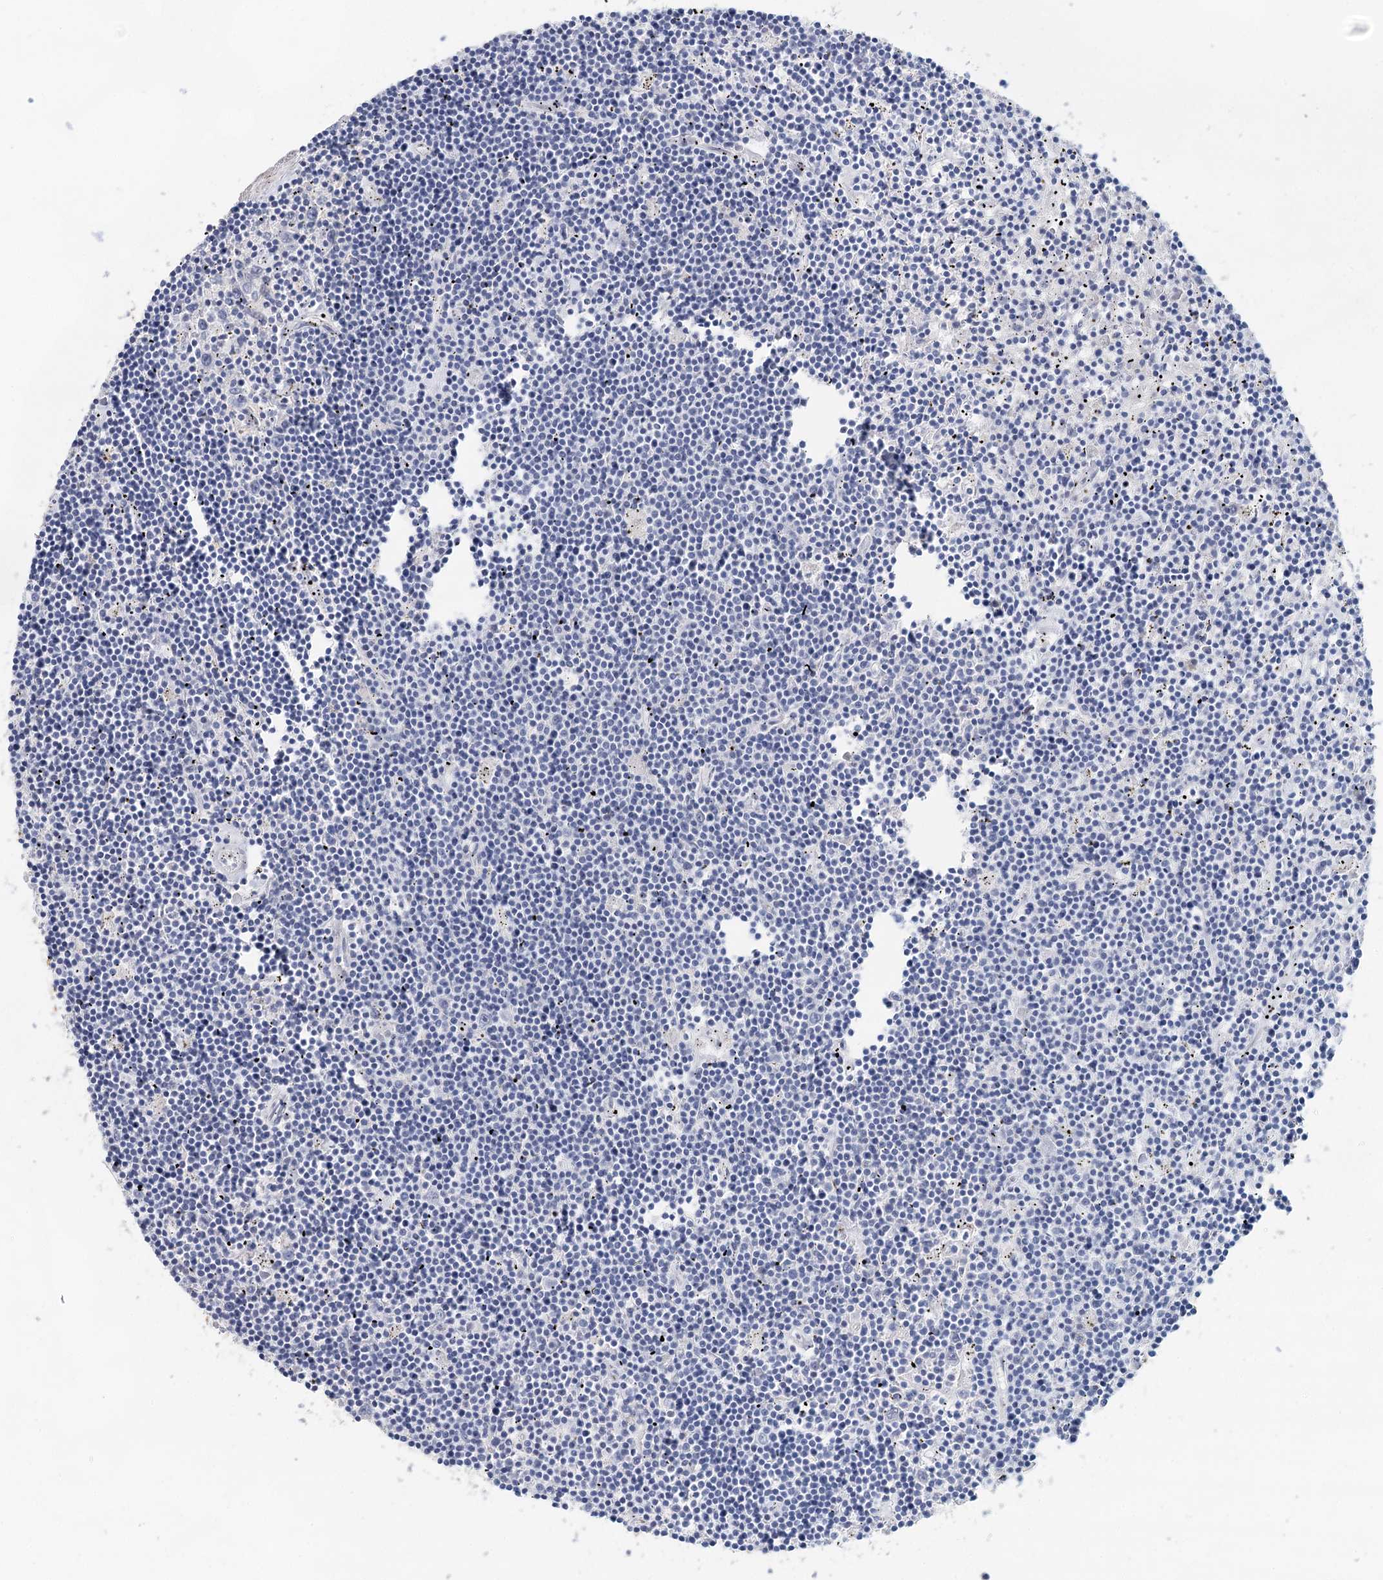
{"staining": {"intensity": "negative", "quantity": "none", "location": "none"}, "tissue": "lymphoma", "cell_type": "Tumor cells", "image_type": "cancer", "snomed": [{"axis": "morphology", "description": "Malignant lymphoma, non-Hodgkin's type, Low grade"}, {"axis": "topography", "description": "Spleen"}], "caption": "DAB (3,3'-diaminobenzidine) immunohistochemical staining of low-grade malignant lymphoma, non-Hodgkin's type exhibits no significant positivity in tumor cells. (Stains: DAB (3,3'-diaminobenzidine) IHC with hematoxylin counter stain, Microscopy: brightfield microscopy at high magnification).", "gene": "SLC19A3", "patient": {"sex": "male", "age": 76}}